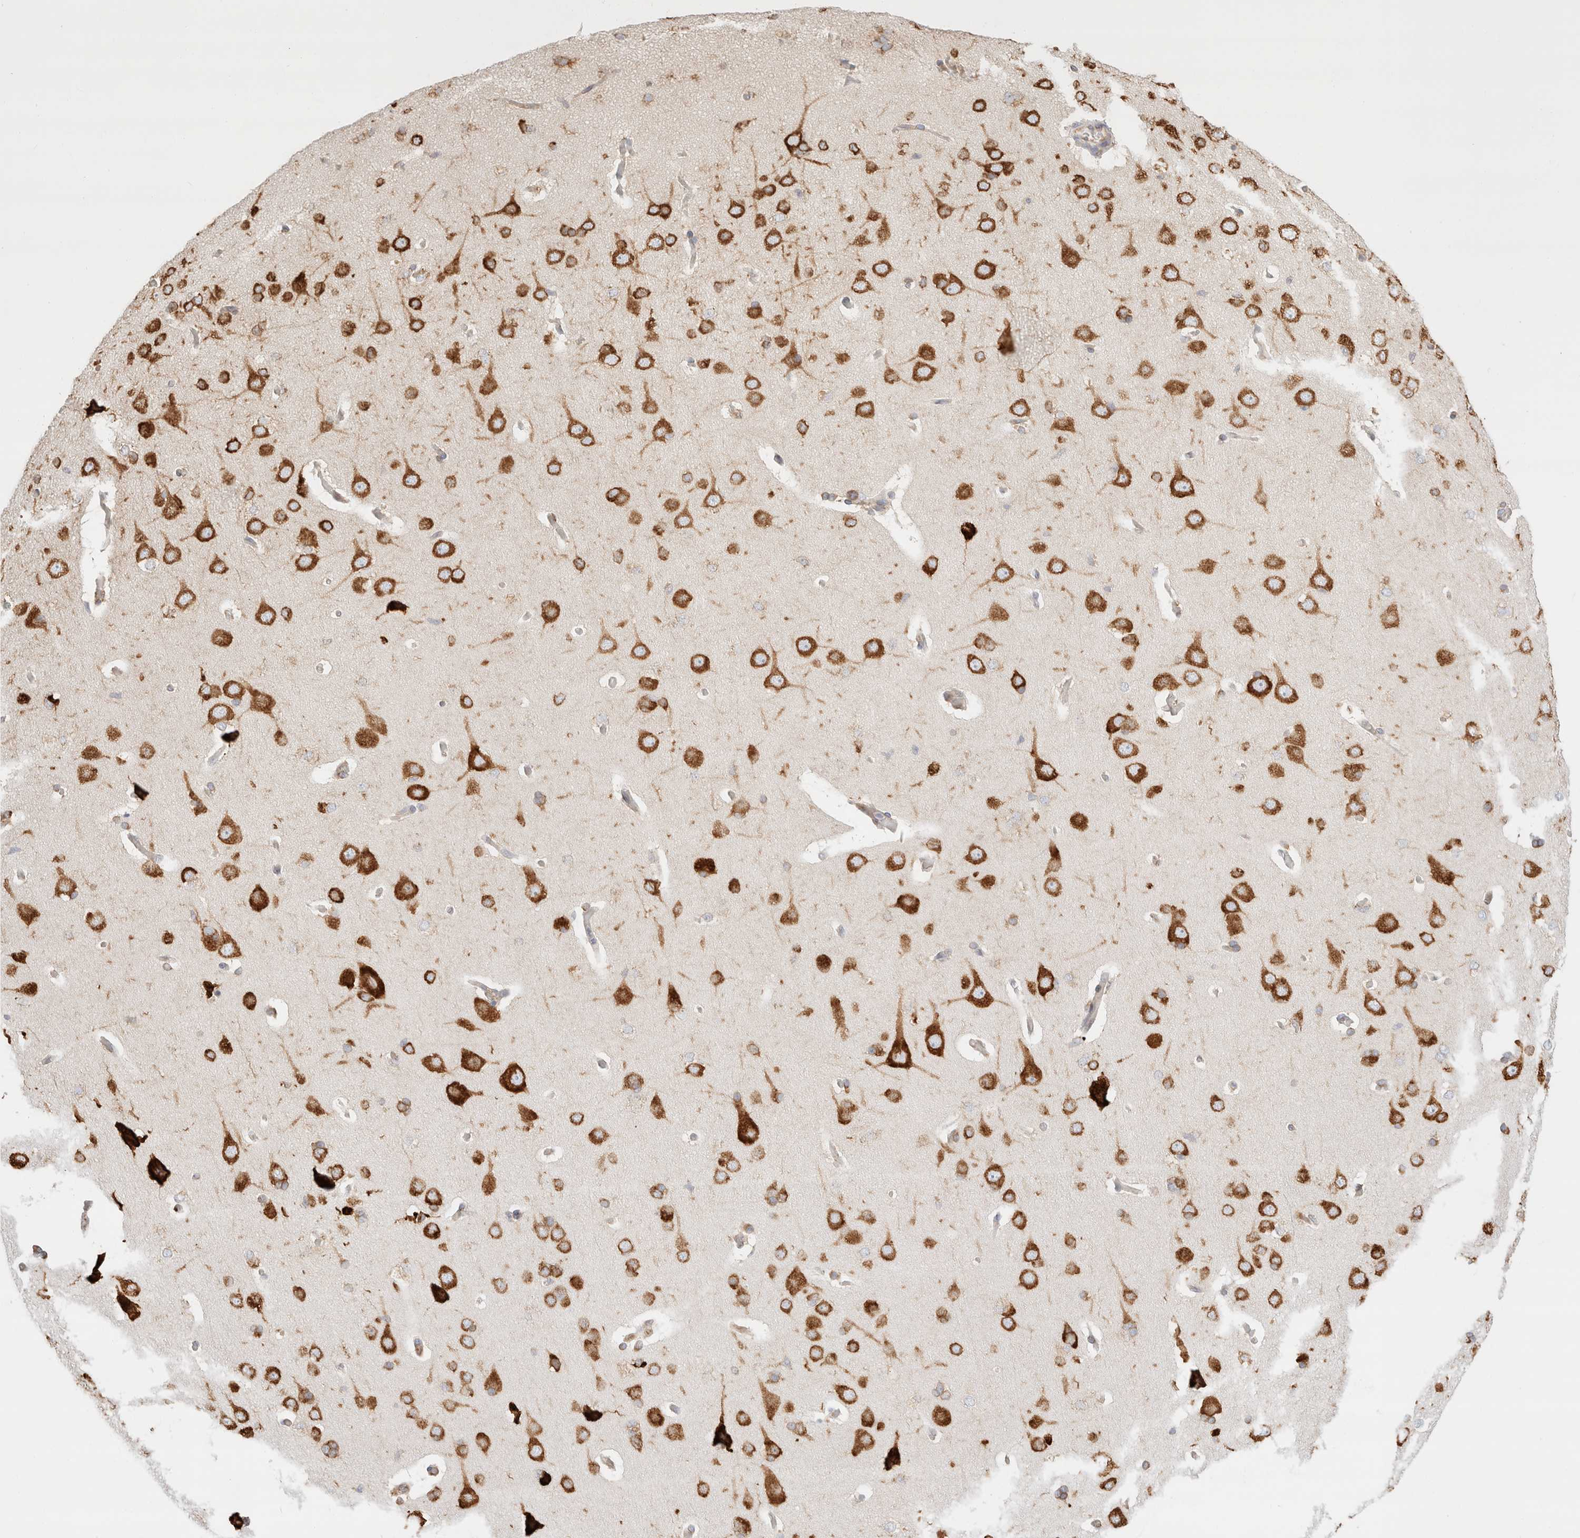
{"staining": {"intensity": "weak", "quantity": ">75%", "location": "cytoplasmic/membranous"}, "tissue": "cerebral cortex", "cell_type": "Endothelial cells", "image_type": "normal", "snomed": [{"axis": "morphology", "description": "Normal tissue, NOS"}, {"axis": "topography", "description": "Cerebral cortex"}], "caption": "DAB immunohistochemical staining of unremarkable human cerebral cortex displays weak cytoplasmic/membranous protein positivity in approximately >75% of endothelial cells. (brown staining indicates protein expression, while blue staining denotes nuclei).", "gene": "ZC2HC1A", "patient": {"sex": "male", "age": 62}}